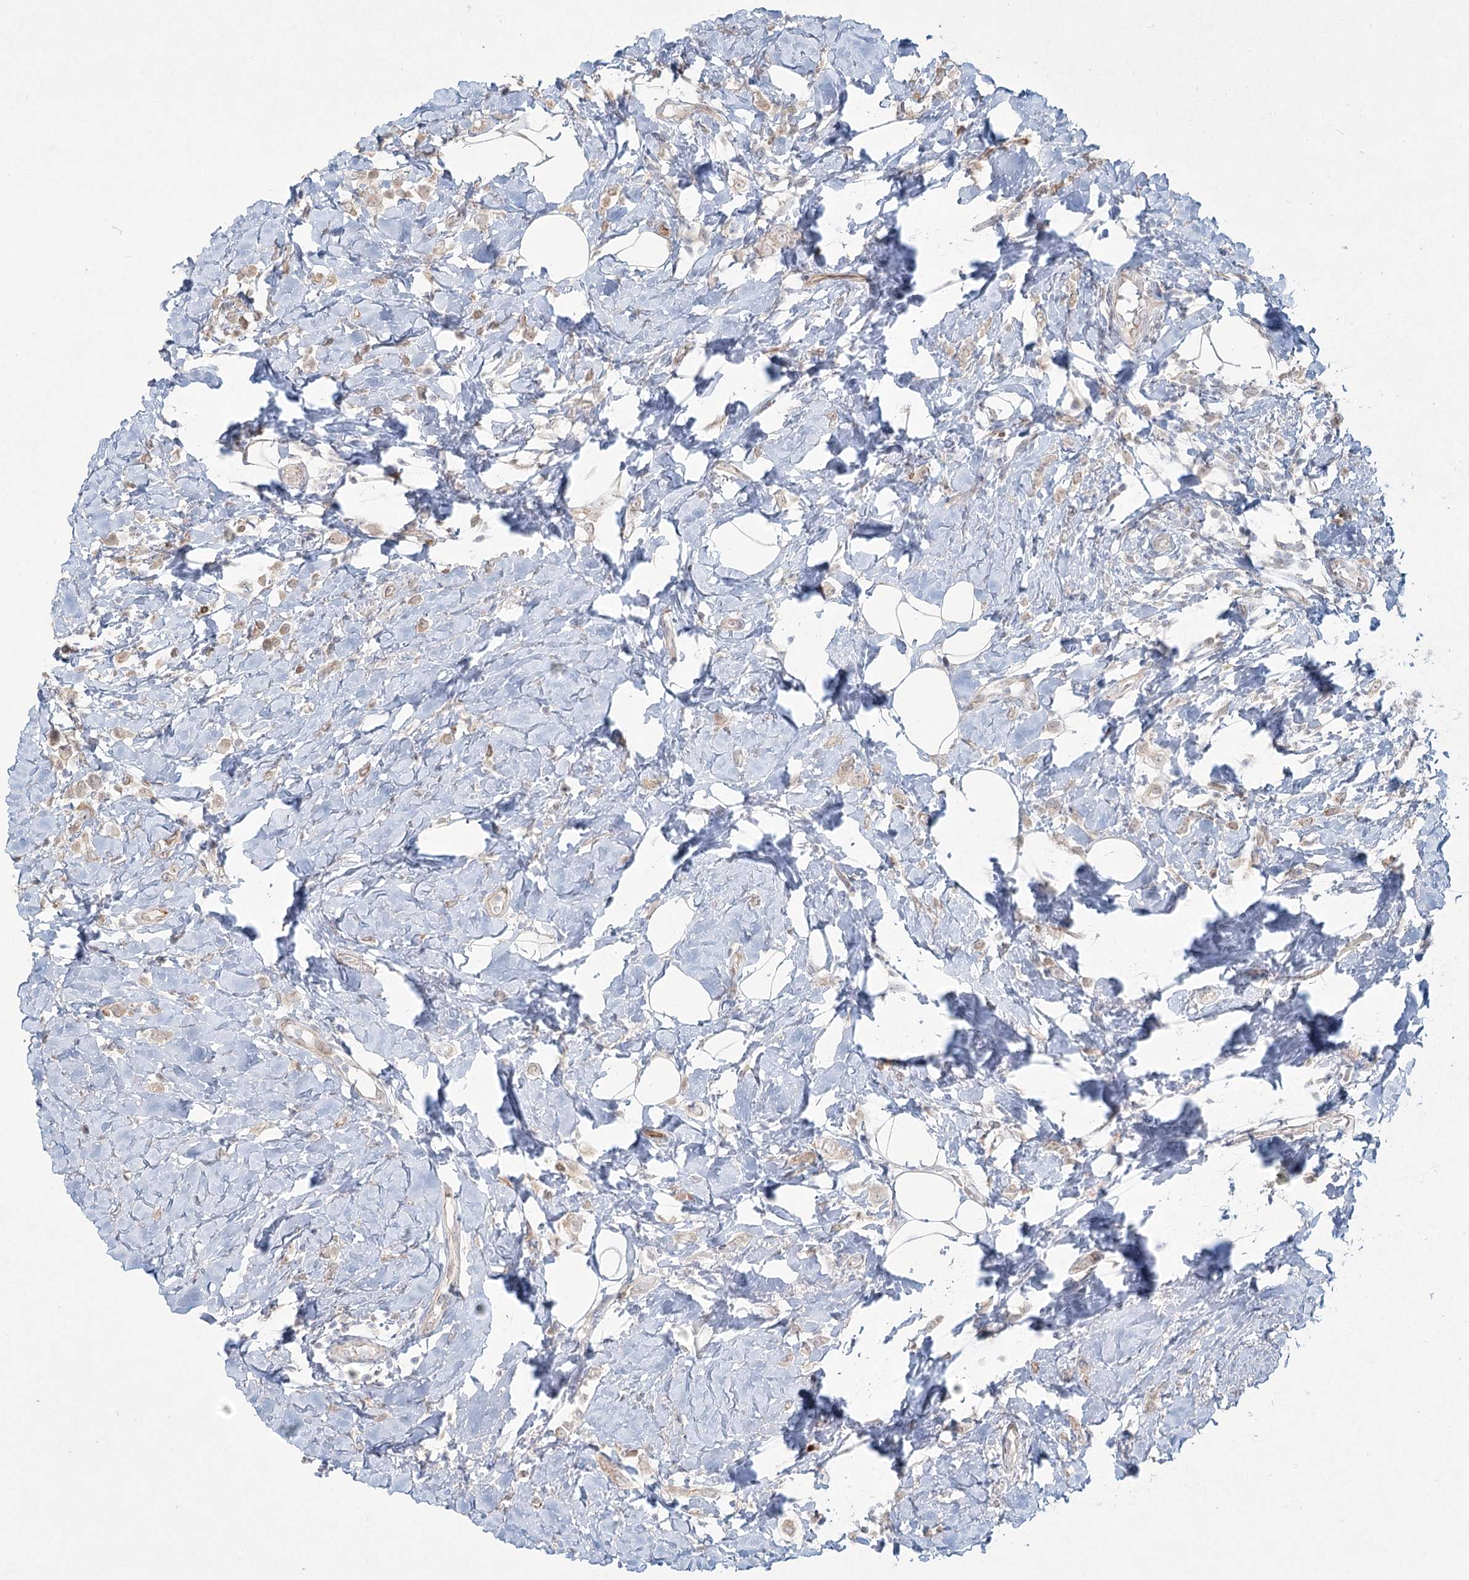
{"staining": {"intensity": "weak", "quantity": "25%-75%", "location": "cytoplasmic/membranous"}, "tissue": "breast cancer", "cell_type": "Tumor cells", "image_type": "cancer", "snomed": [{"axis": "morphology", "description": "Lobular carcinoma"}, {"axis": "topography", "description": "Breast"}], "caption": "IHC micrograph of breast lobular carcinoma stained for a protein (brown), which demonstrates low levels of weak cytoplasmic/membranous positivity in about 25%-75% of tumor cells.", "gene": "LRP2BP", "patient": {"sex": "female", "age": 47}}